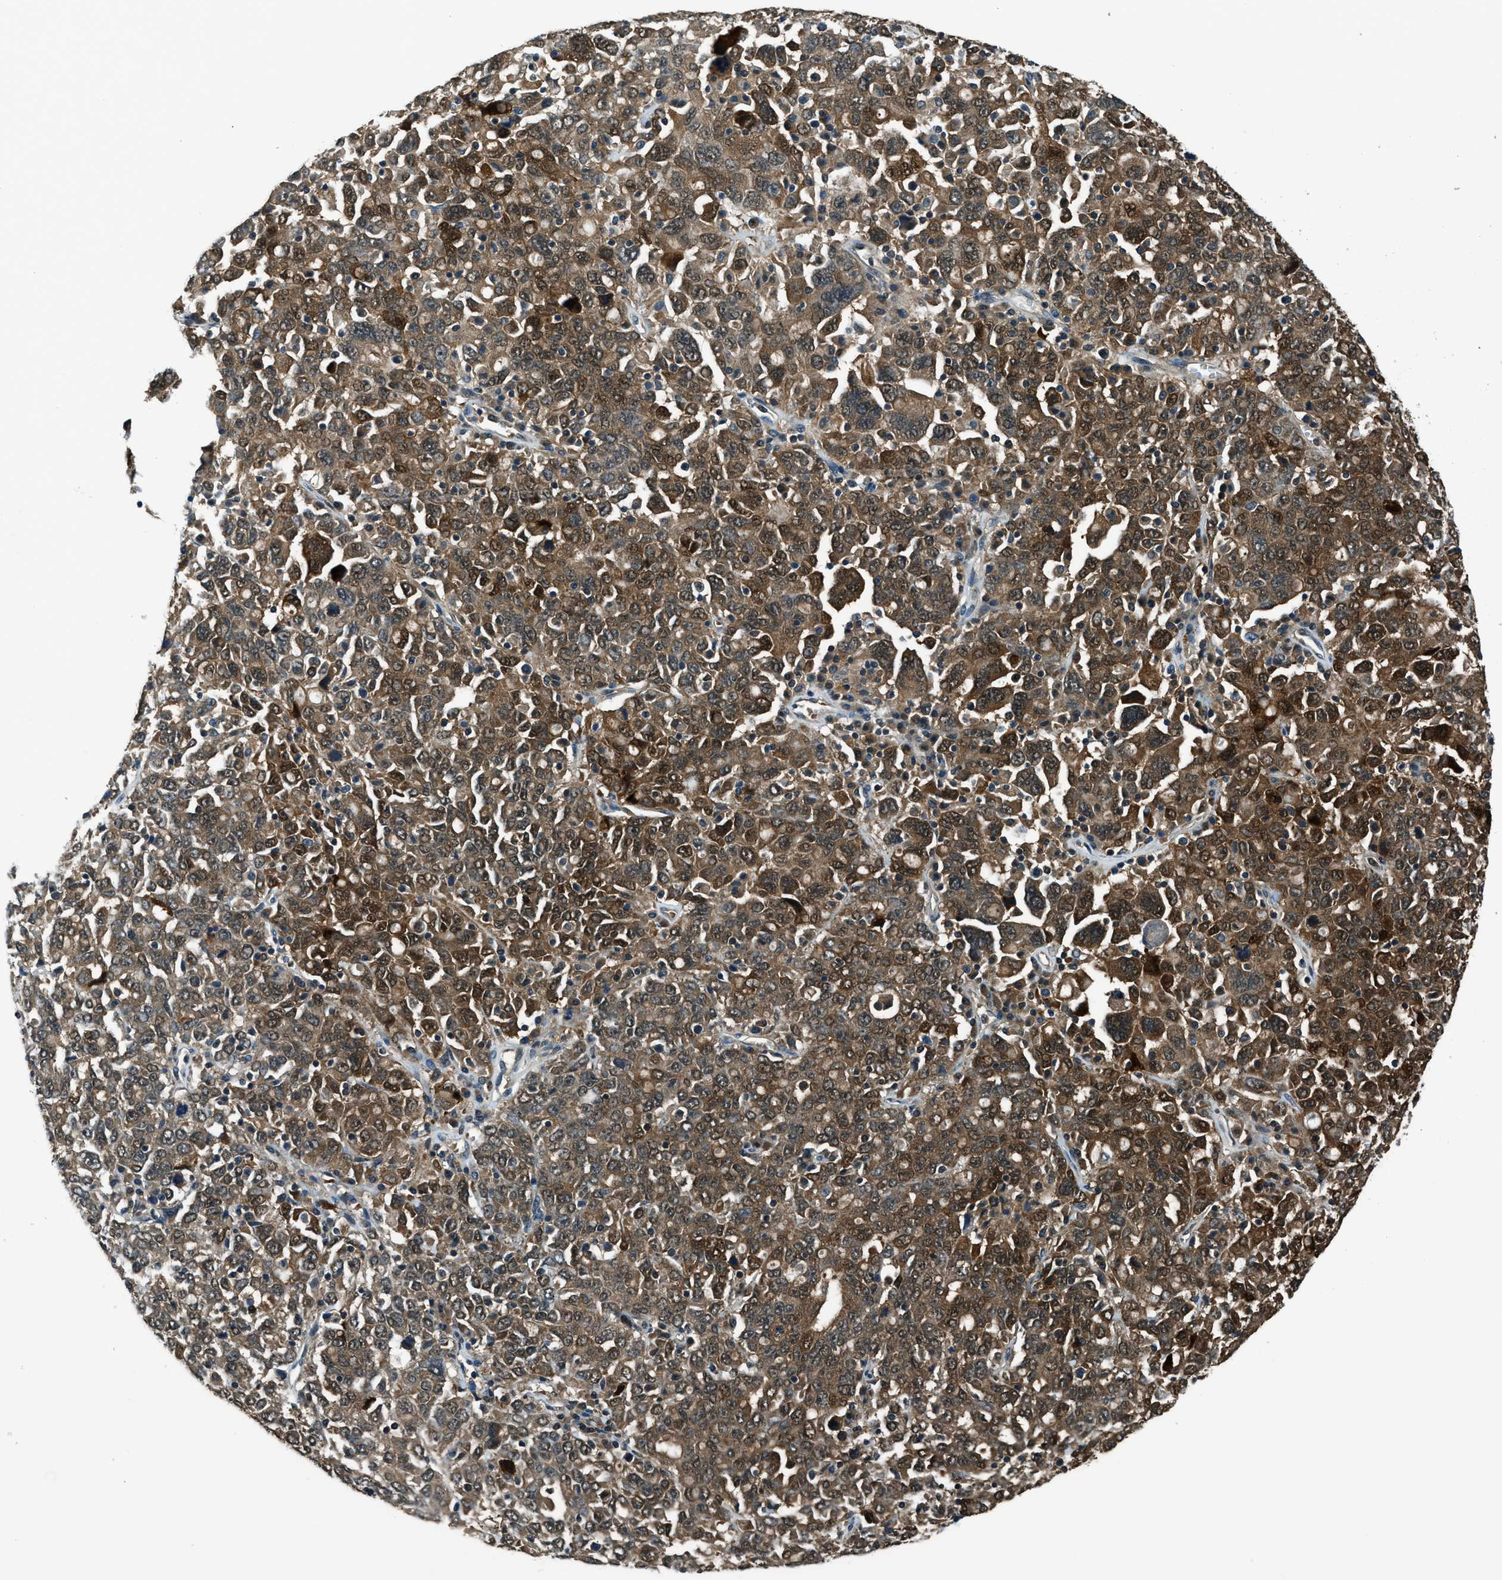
{"staining": {"intensity": "strong", "quantity": ">75%", "location": "cytoplasmic/membranous"}, "tissue": "ovarian cancer", "cell_type": "Tumor cells", "image_type": "cancer", "snomed": [{"axis": "morphology", "description": "Carcinoma, endometroid"}, {"axis": "topography", "description": "Ovary"}], "caption": "Ovarian cancer stained for a protein shows strong cytoplasmic/membranous positivity in tumor cells.", "gene": "HEBP2", "patient": {"sex": "female", "age": 62}}